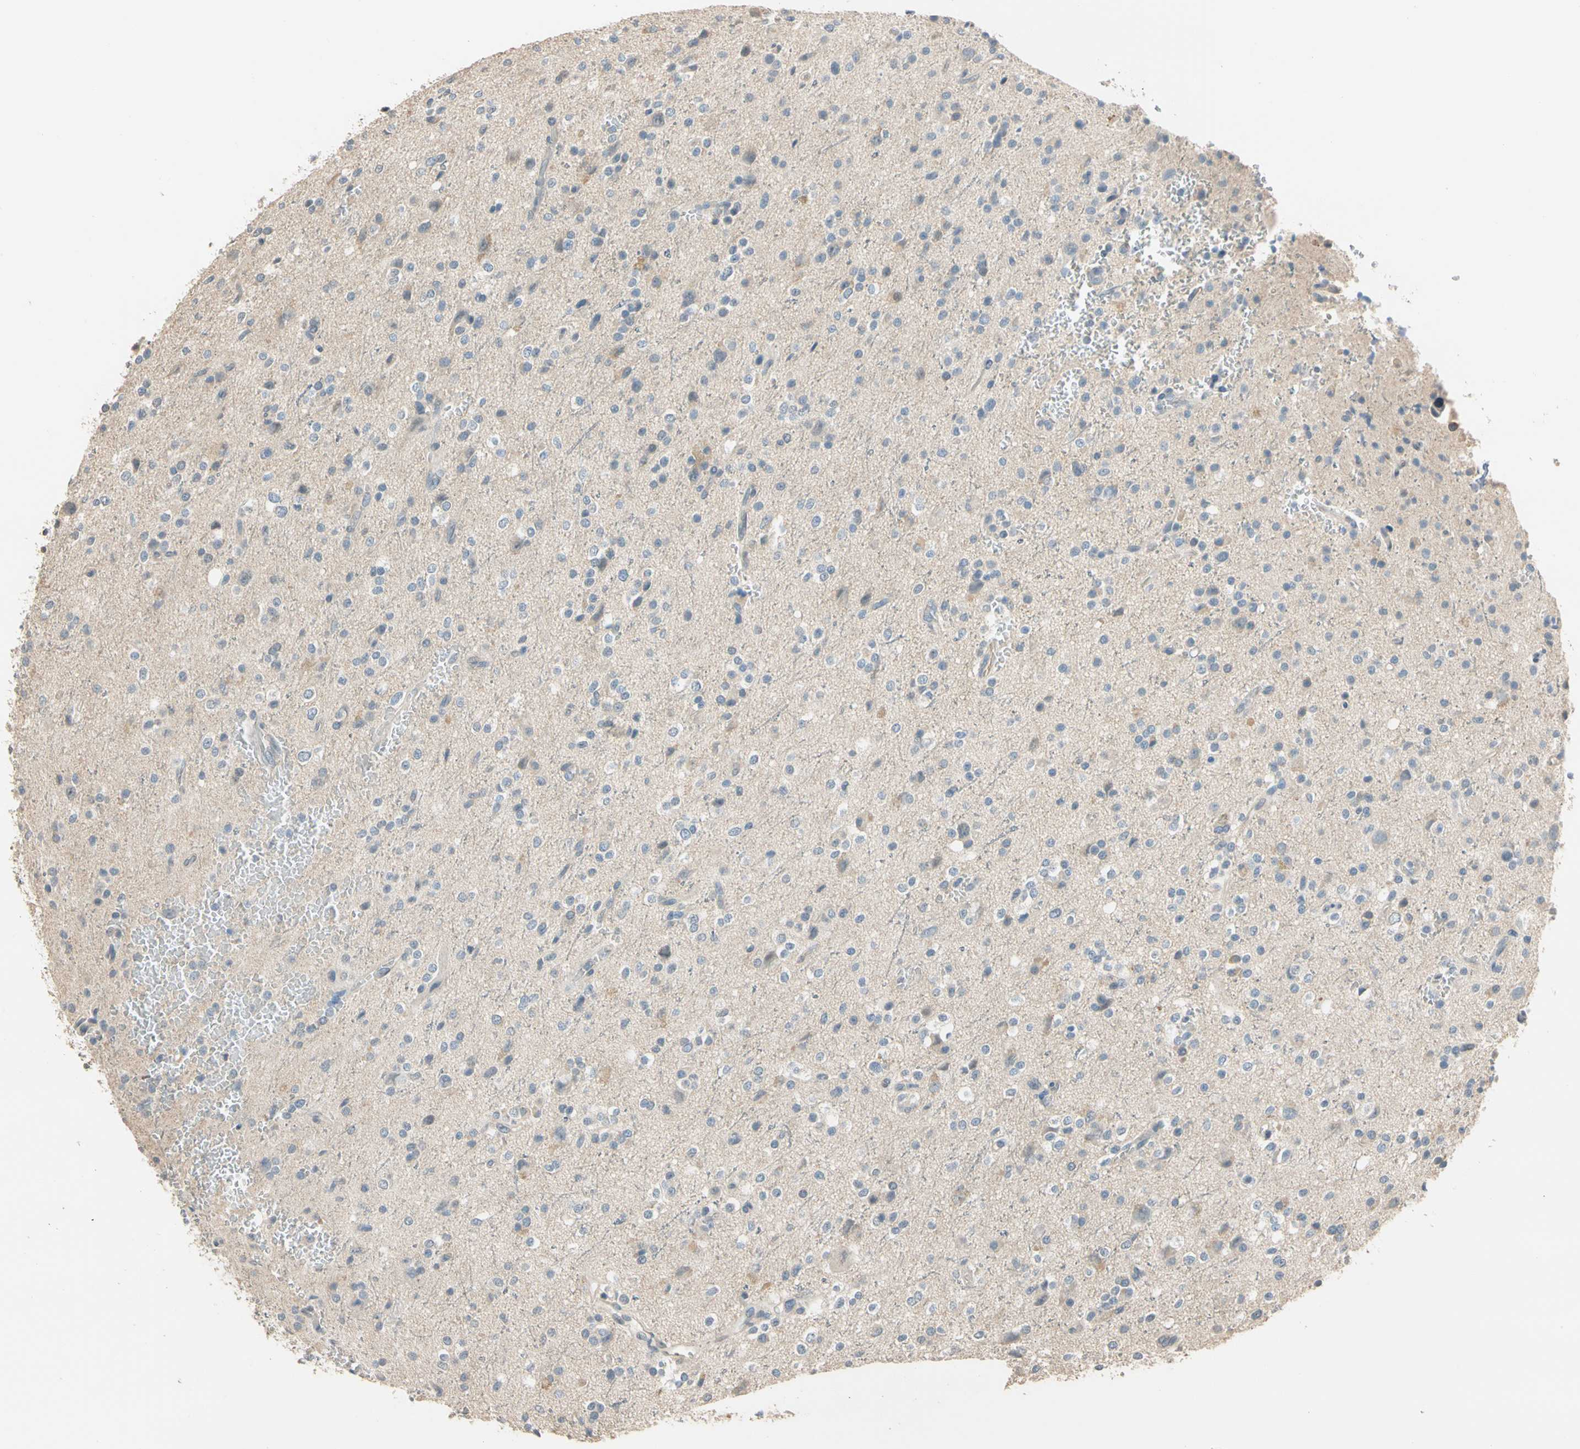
{"staining": {"intensity": "weak", "quantity": "<25%", "location": "cytoplasmic/membranous"}, "tissue": "glioma", "cell_type": "Tumor cells", "image_type": "cancer", "snomed": [{"axis": "morphology", "description": "Glioma, malignant, High grade"}, {"axis": "topography", "description": "Brain"}], "caption": "Protein analysis of high-grade glioma (malignant) reveals no significant staining in tumor cells.", "gene": "MAP3K7", "patient": {"sex": "male", "age": 47}}